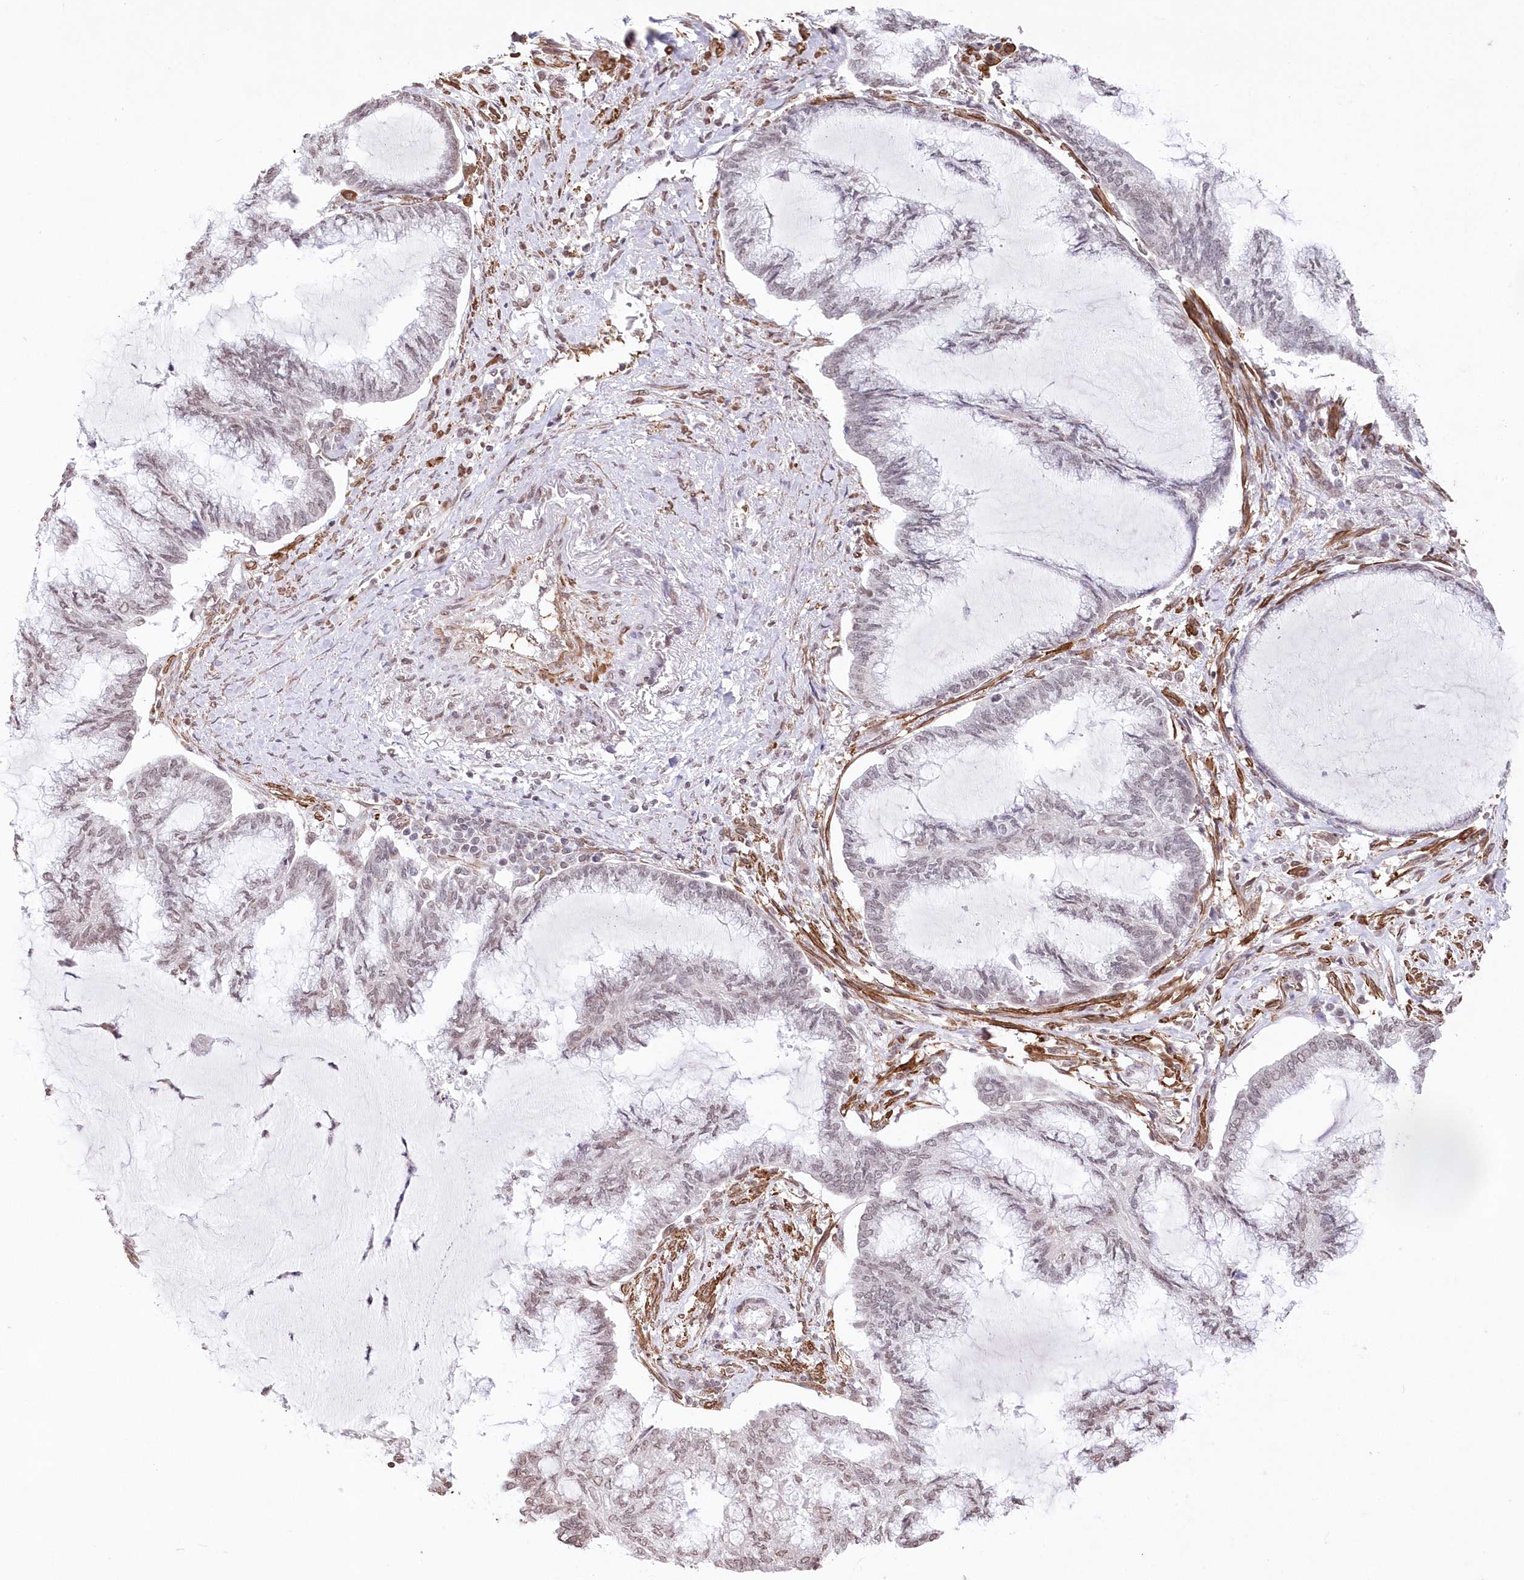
{"staining": {"intensity": "weak", "quantity": "<25%", "location": "nuclear"}, "tissue": "endometrial cancer", "cell_type": "Tumor cells", "image_type": "cancer", "snomed": [{"axis": "morphology", "description": "Adenocarcinoma, NOS"}, {"axis": "topography", "description": "Endometrium"}], "caption": "Immunohistochemistry micrograph of human endometrial cancer stained for a protein (brown), which shows no expression in tumor cells. (Immunohistochemistry (ihc), brightfield microscopy, high magnification).", "gene": "RBM27", "patient": {"sex": "female", "age": 86}}